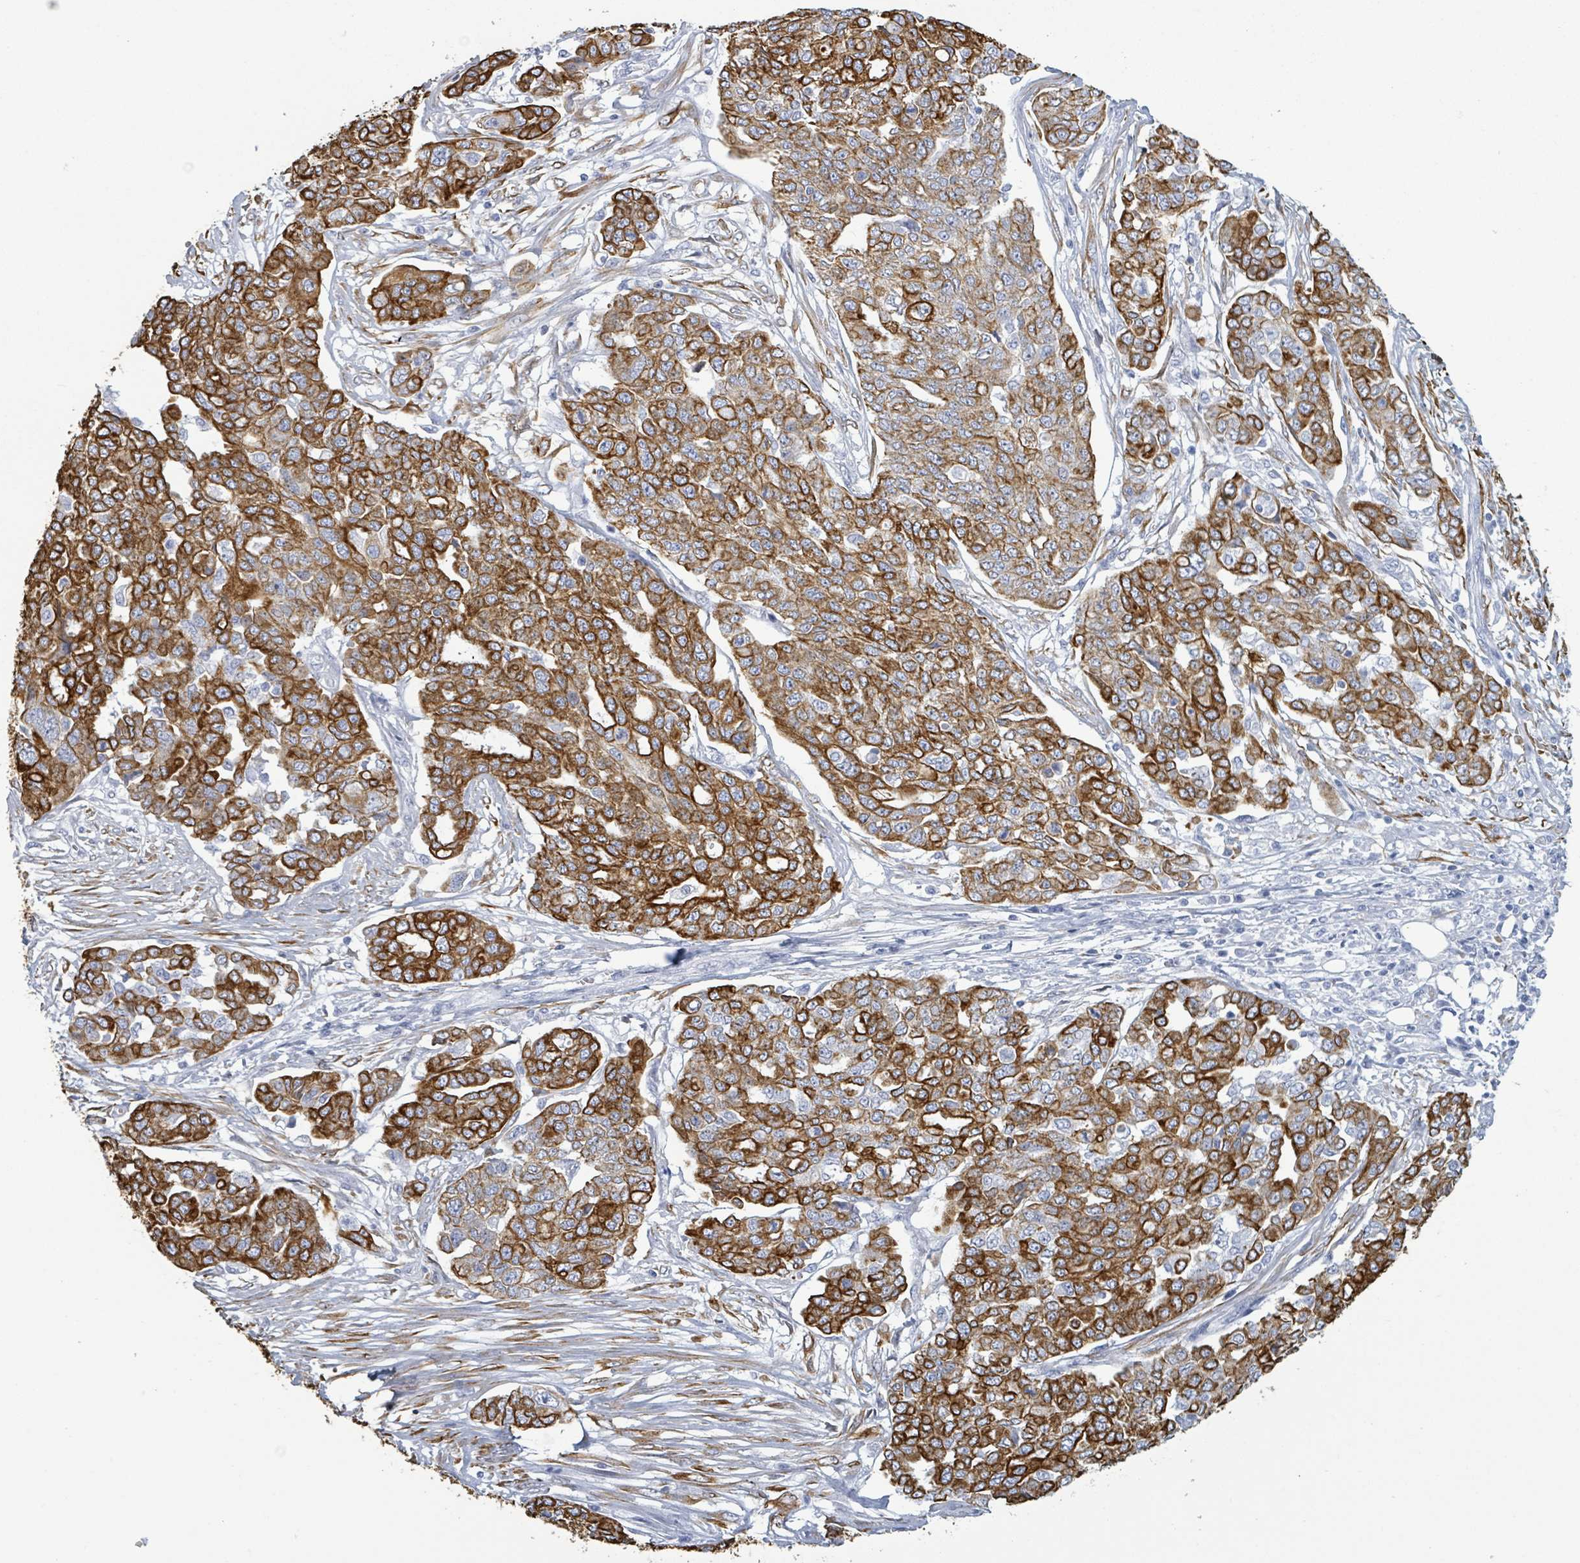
{"staining": {"intensity": "strong", "quantity": ">75%", "location": "cytoplasmic/membranous"}, "tissue": "ovarian cancer", "cell_type": "Tumor cells", "image_type": "cancer", "snomed": [{"axis": "morphology", "description": "Cystadenocarcinoma, serous, NOS"}, {"axis": "topography", "description": "Soft tissue"}, {"axis": "topography", "description": "Ovary"}], "caption": "This is a photomicrograph of immunohistochemistry (IHC) staining of ovarian serous cystadenocarcinoma, which shows strong staining in the cytoplasmic/membranous of tumor cells.", "gene": "KRT8", "patient": {"sex": "female", "age": 57}}